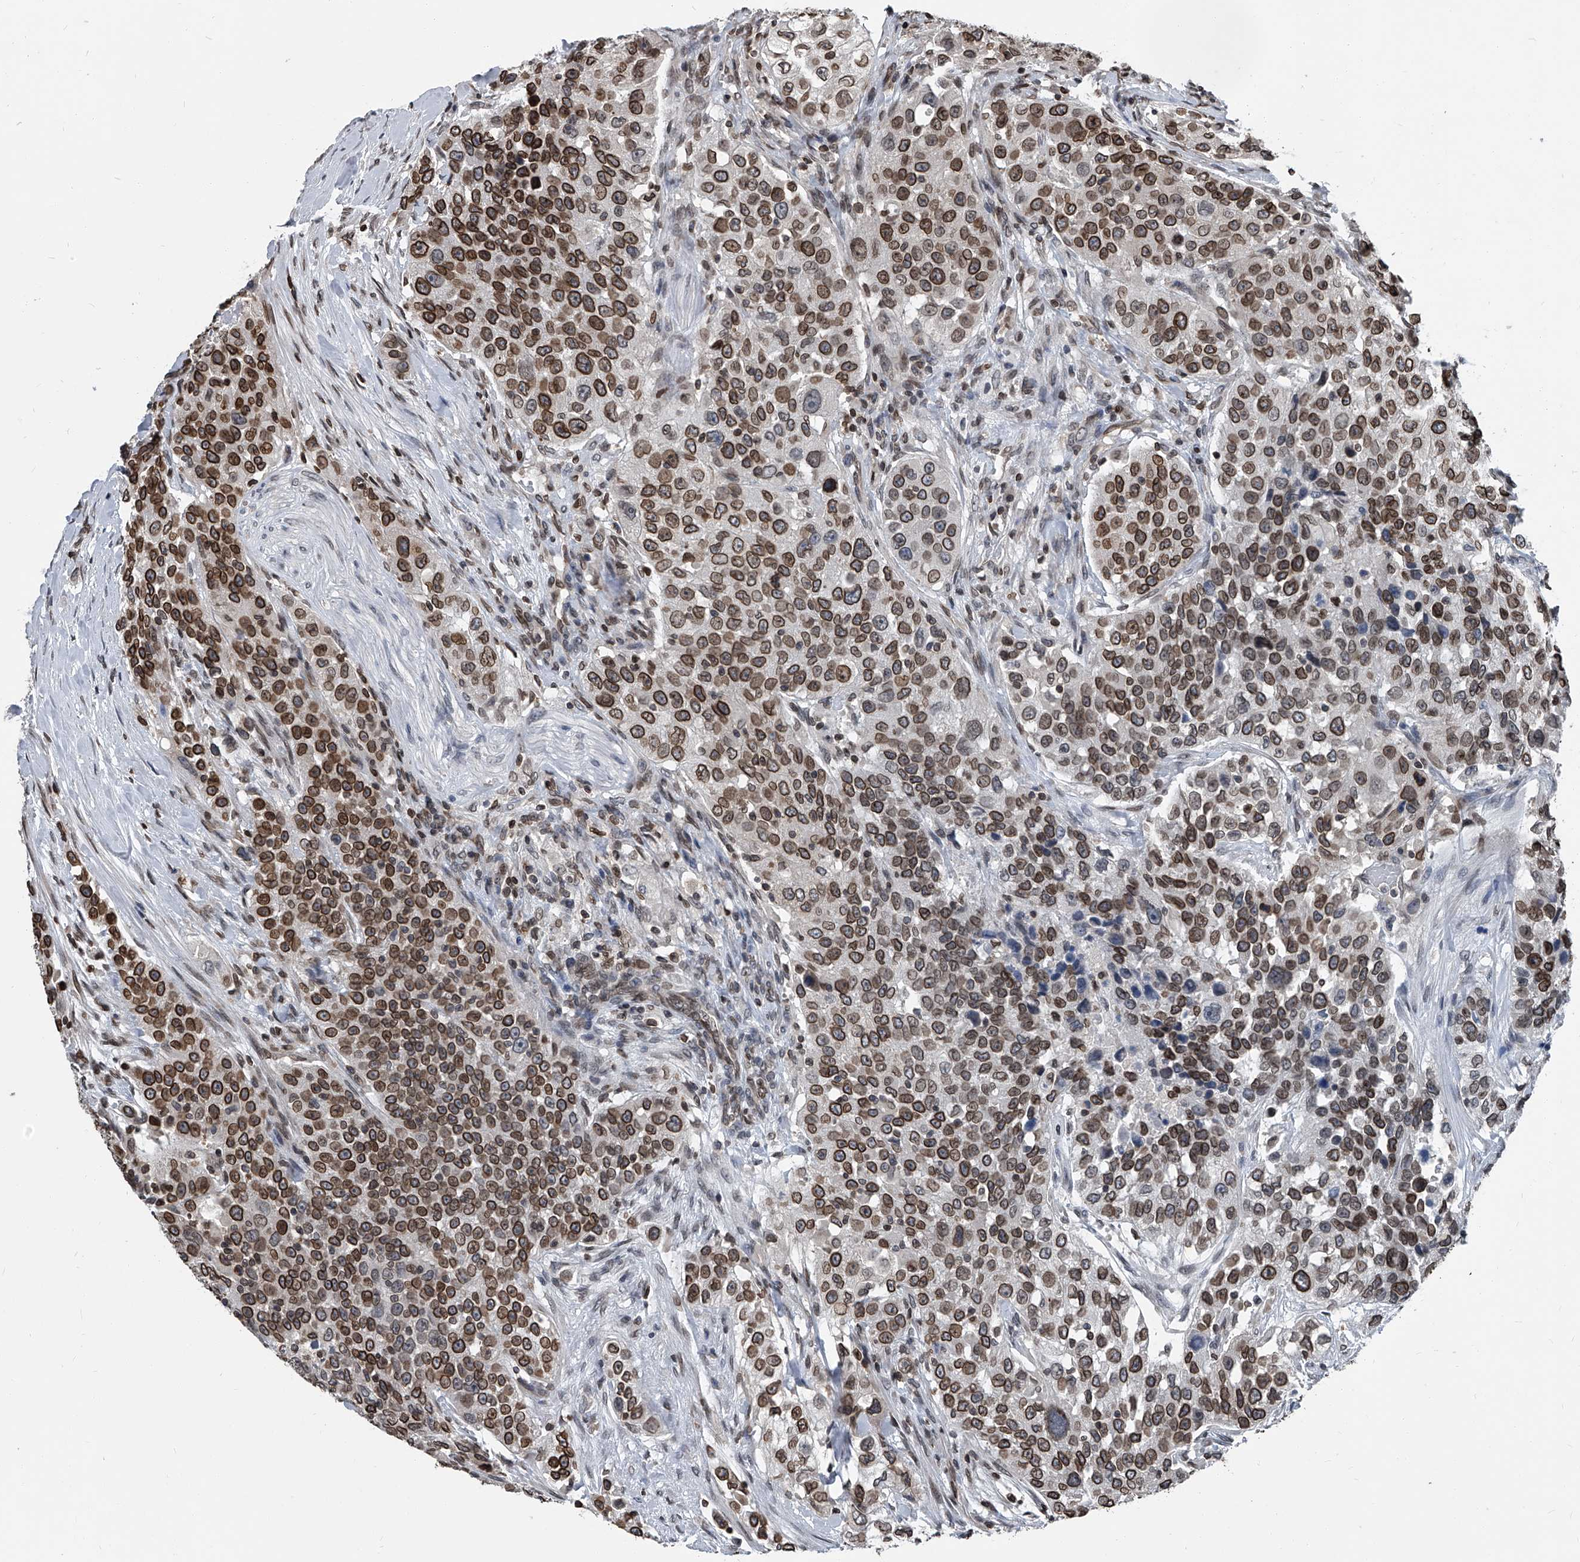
{"staining": {"intensity": "moderate", "quantity": ">75%", "location": "cytoplasmic/membranous,nuclear"}, "tissue": "urothelial cancer", "cell_type": "Tumor cells", "image_type": "cancer", "snomed": [{"axis": "morphology", "description": "Urothelial carcinoma, High grade"}, {"axis": "topography", "description": "Urinary bladder"}], "caption": "Tumor cells display medium levels of moderate cytoplasmic/membranous and nuclear positivity in about >75% of cells in human urothelial carcinoma (high-grade).", "gene": "PHF20", "patient": {"sex": "female", "age": 80}}